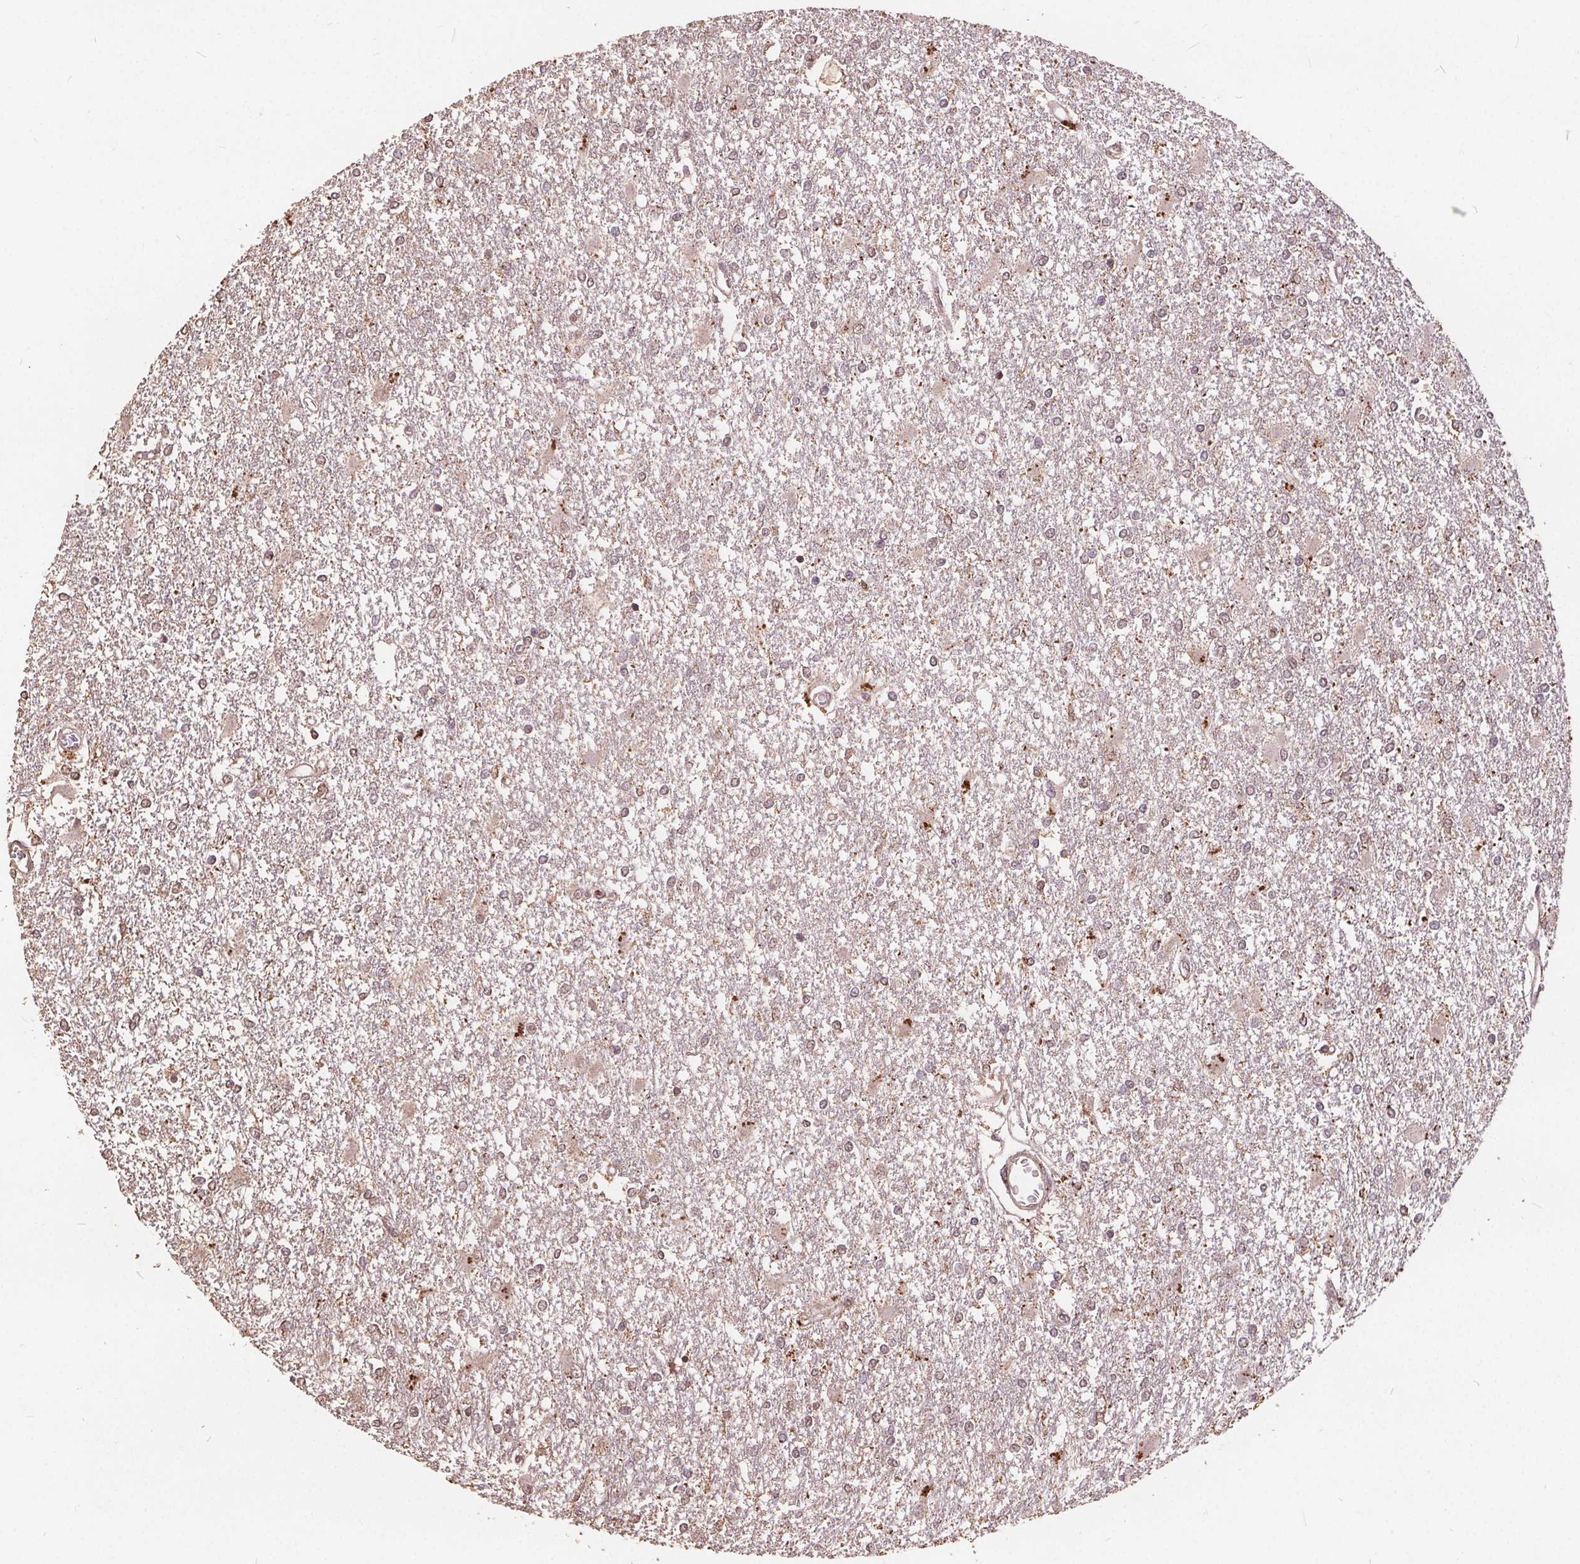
{"staining": {"intensity": "weak", "quantity": "<25%", "location": "nuclear"}, "tissue": "glioma", "cell_type": "Tumor cells", "image_type": "cancer", "snomed": [{"axis": "morphology", "description": "Glioma, malignant, High grade"}, {"axis": "topography", "description": "Cerebral cortex"}], "caption": "The image exhibits no staining of tumor cells in glioma.", "gene": "DSG3", "patient": {"sex": "male", "age": 79}}